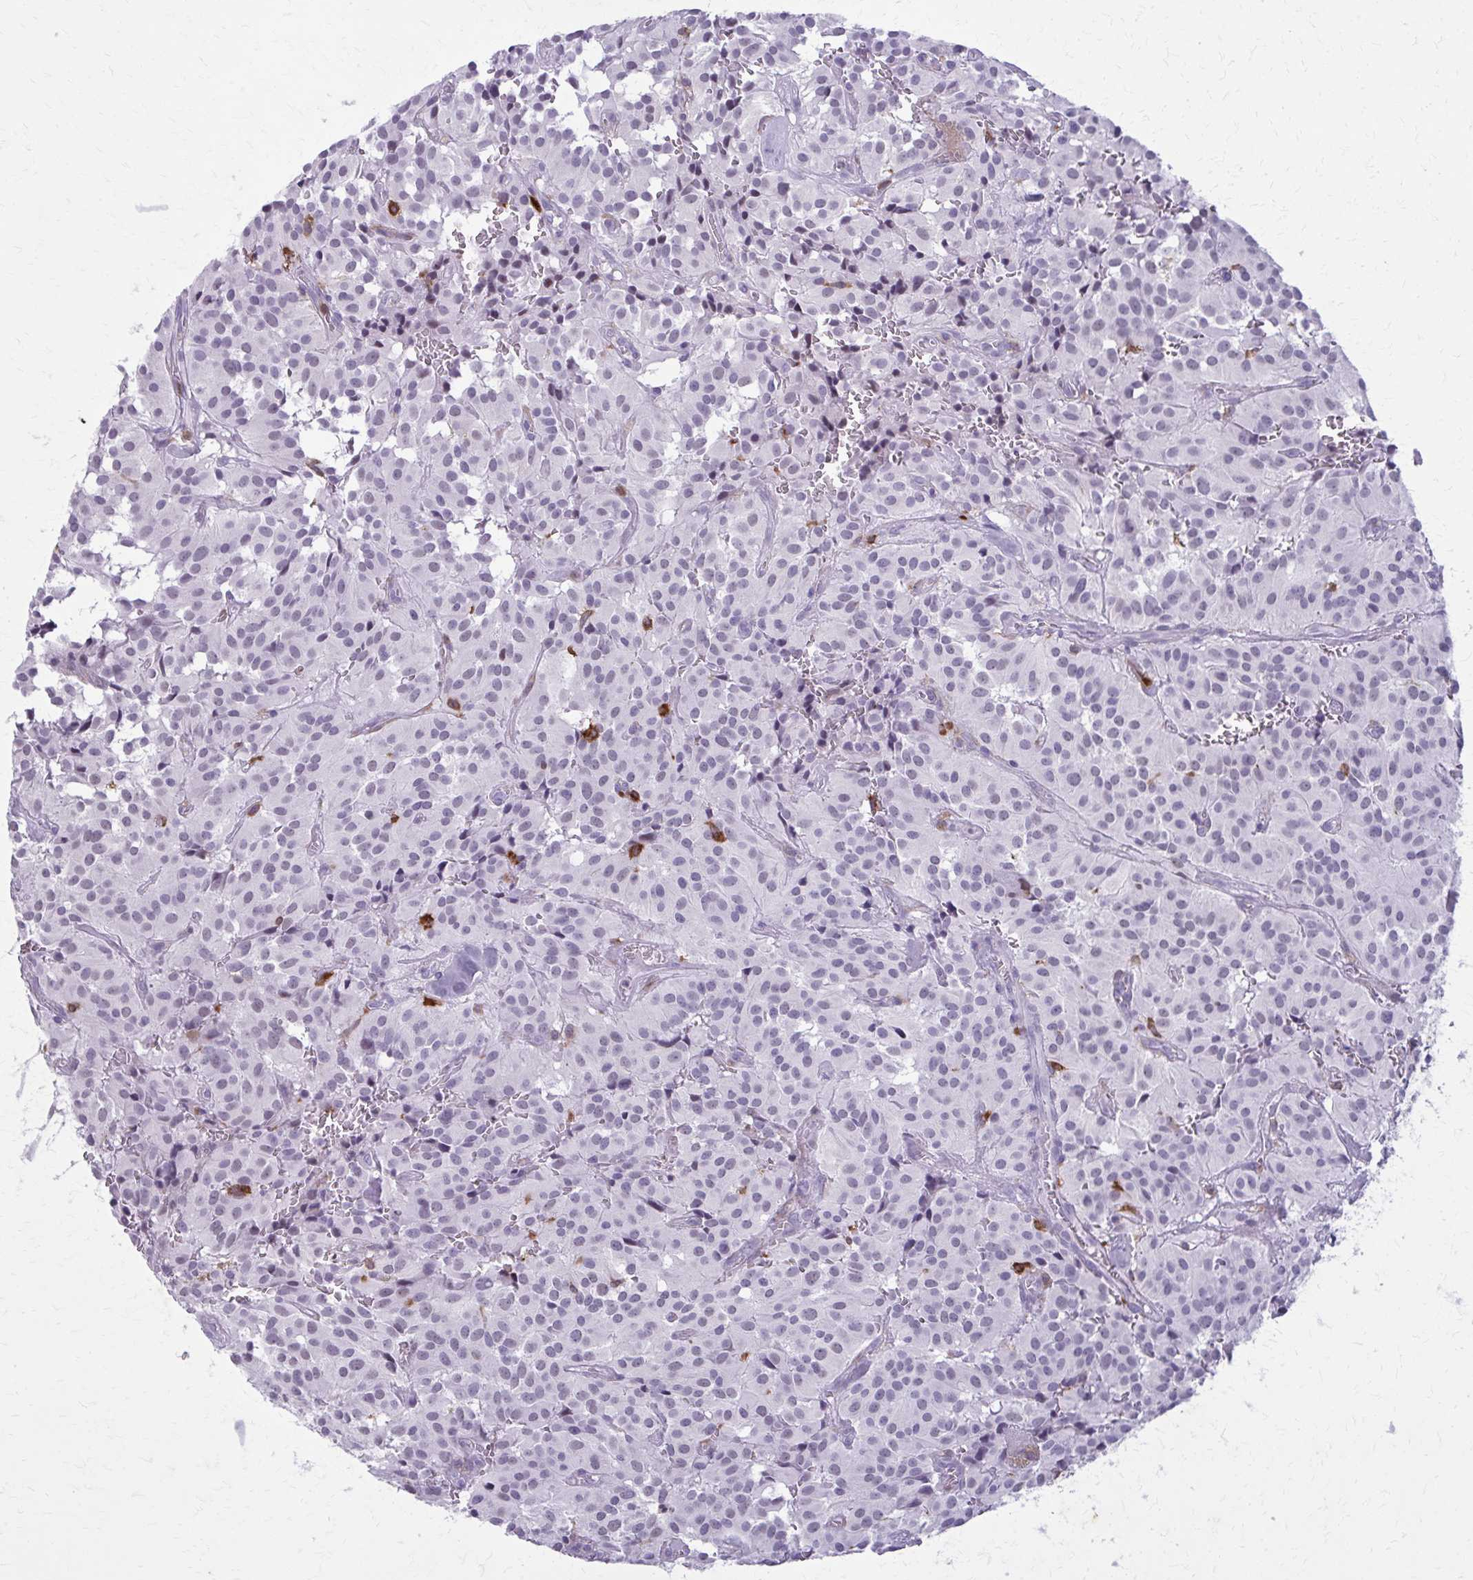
{"staining": {"intensity": "negative", "quantity": "none", "location": "none"}, "tissue": "glioma", "cell_type": "Tumor cells", "image_type": "cancer", "snomed": [{"axis": "morphology", "description": "Glioma, malignant, Low grade"}, {"axis": "topography", "description": "Brain"}], "caption": "There is no significant positivity in tumor cells of low-grade glioma (malignant).", "gene": "CARD9", "patient": {"sex": "male", "age": 42}}